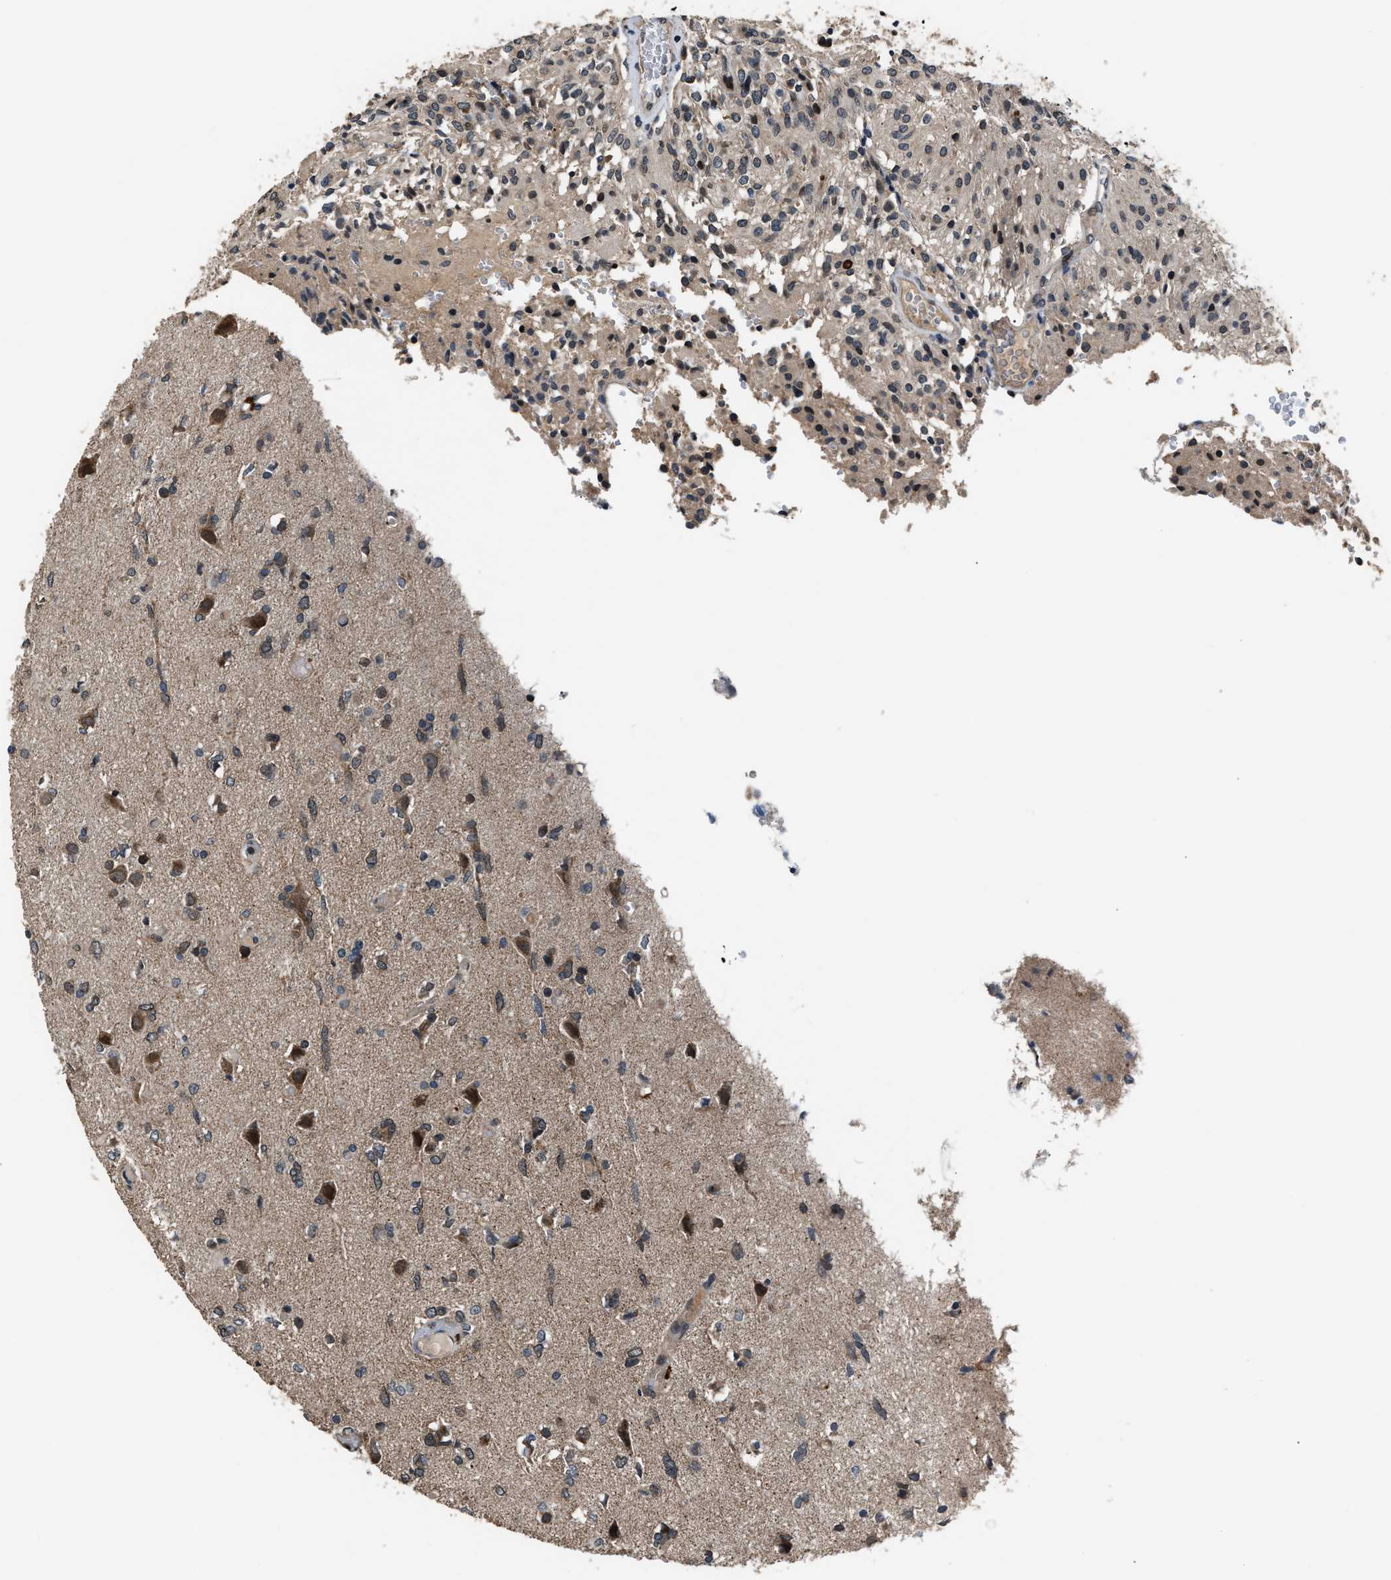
{"staining": {"intensity": "moderate", "quantity": "25%-75%", "location": "cytoplasmic/membranous,nuclear"}, "tissue": "glioma", "cell_type": "Tumor cells", "image_type": "cancer", "snomed": [{"axis": "morphology", "description": "Glioma, malignant, High grade"}, {"axis": "topography", "description": "Brain"}], "caption": "This histopathology image shows malignant high-grade glioma stained with immunohistochemistry (IHC) to label a protein in brown. The cytoplasmic/membranous and nuclear of tumor cells show moderate positivity for the protein. Nuclei are counter-stained blue.", "gene": "TNRC18", "patient": {"sex": "female", "age": 59}}